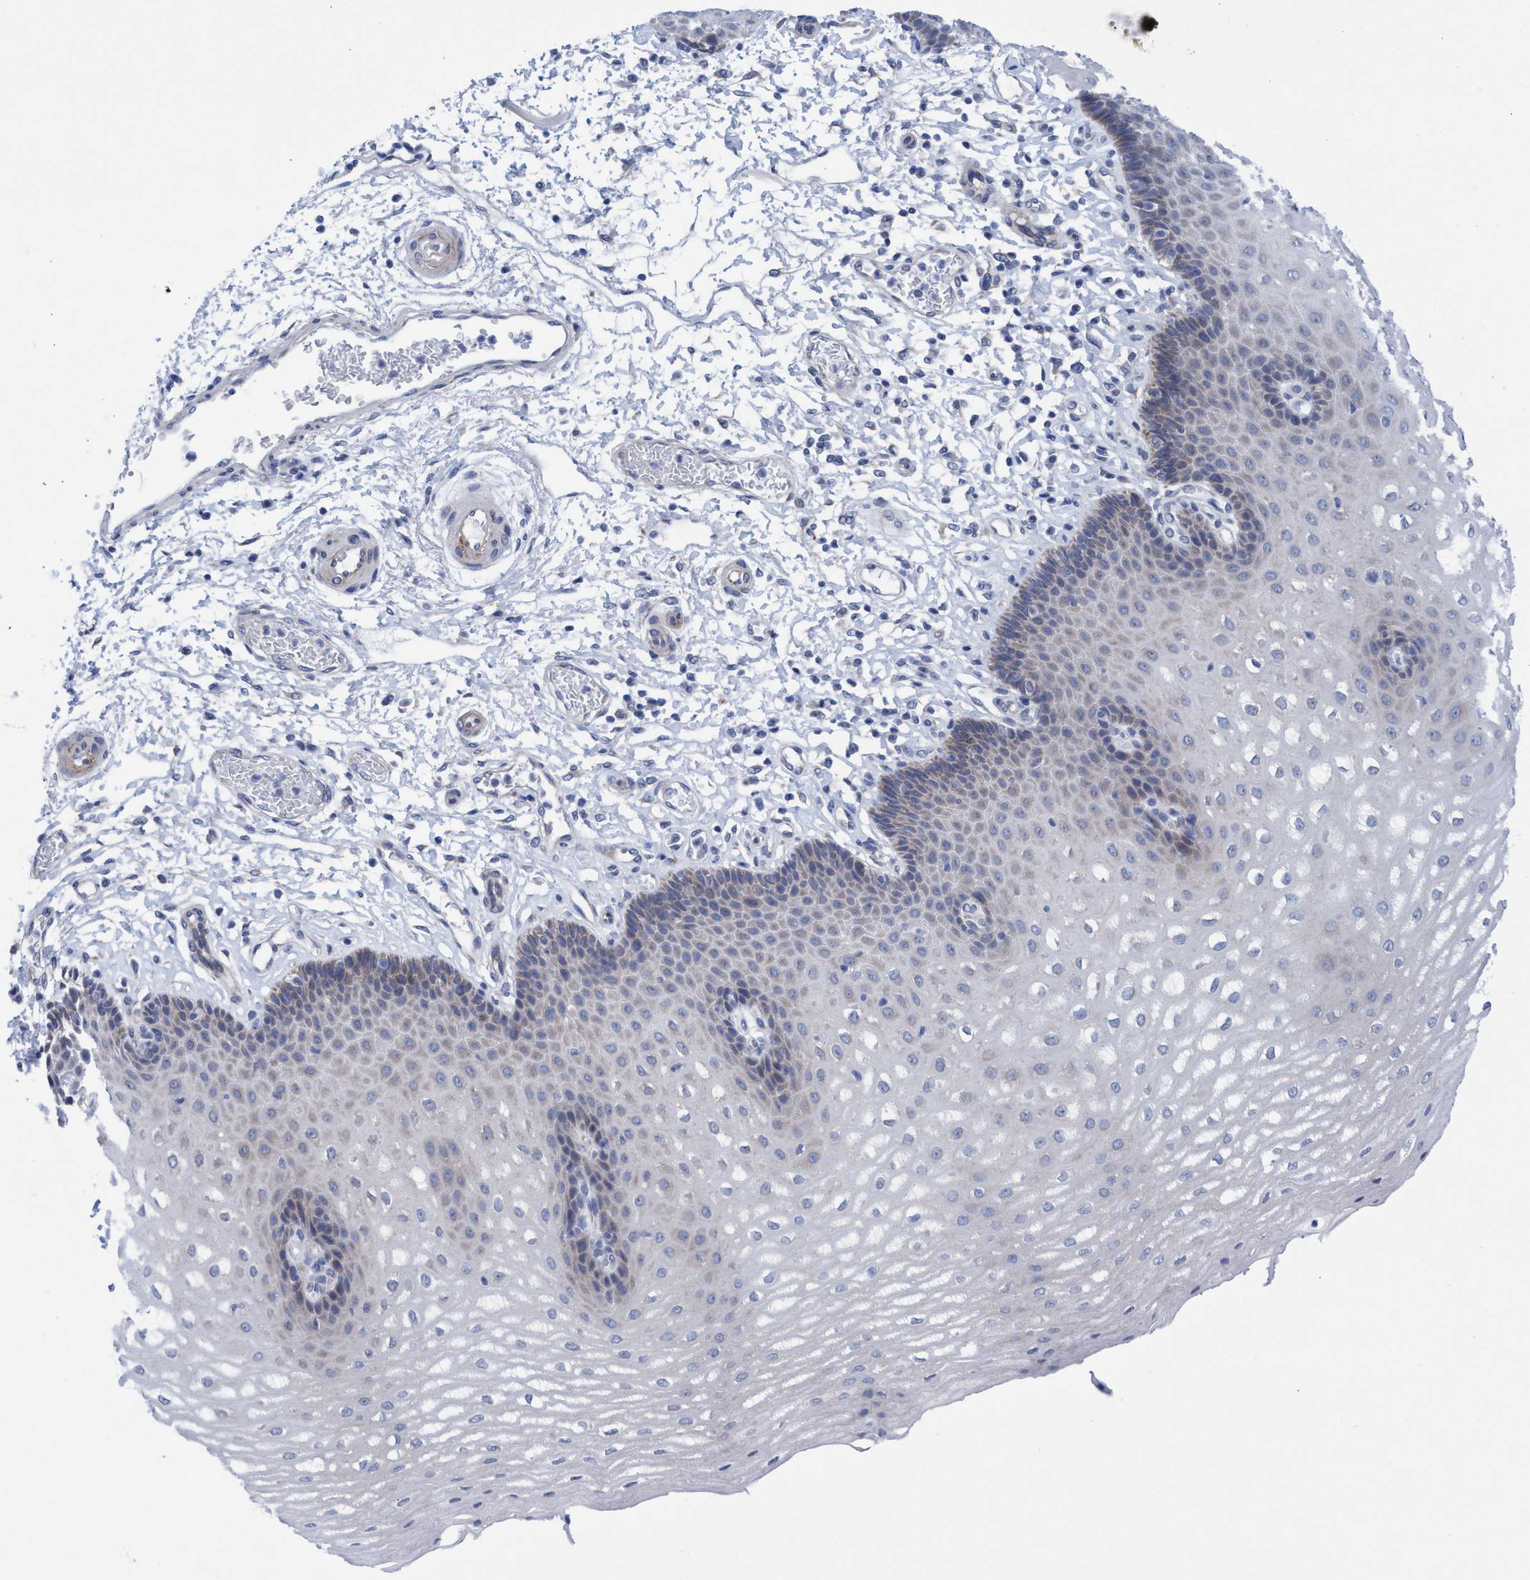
{"staining": {"intensity": "negative", "quantity": "none", "location": "none"}, "tissue": "esophagus", "cell_type": "Squamous epithelial cells", "image_type": "normal", "snomed": [{"axis": "morphology", "description": "Normal tissue, NOS"}, {"axis": "topography", "description": "Esophagus"}], "caption": "Benign esophagus was stained to show a protein in brown. There is no significant staining in squamous epithelial cells.", "gene": "RSAD1", "patient": {"sex": "male", "age": 54}}